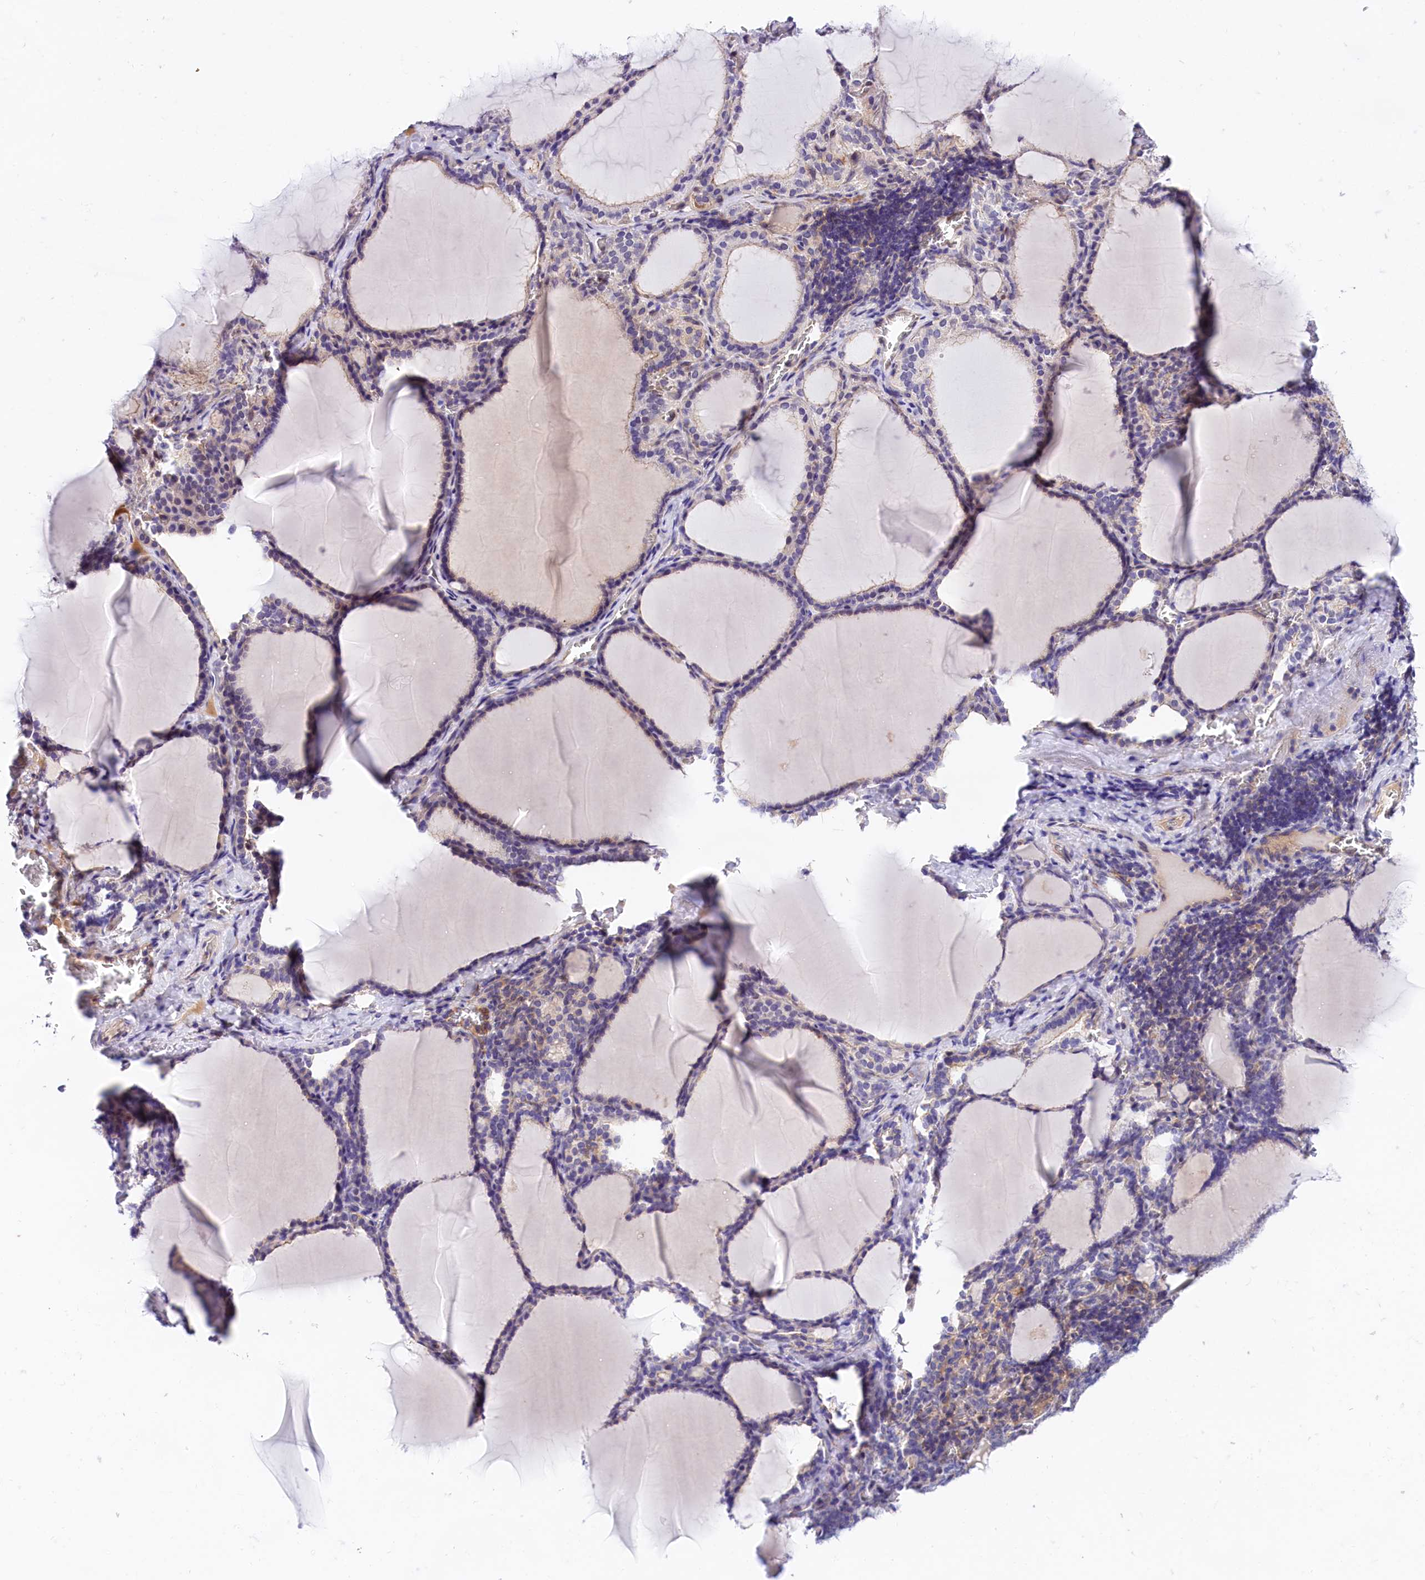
{"staining": {"intensity": "negative", "quantity": "none", "location": "none"}, "tissue": "thyroid gland", "cell_type": "Glandular cells", "image_type": "normal", "snomed": [{"axis": "morphology", "description": "Normal tissue, NOS"}, {"axis": "topography", "description": "Thyroid gland"}], "caption": "An image of human thyroid gland is negative for staining in glandular cells. (DAB immunohistochemistry, high magnification).", "gene": "OAS3", "patient": {"sex": "female", "age": 39}}